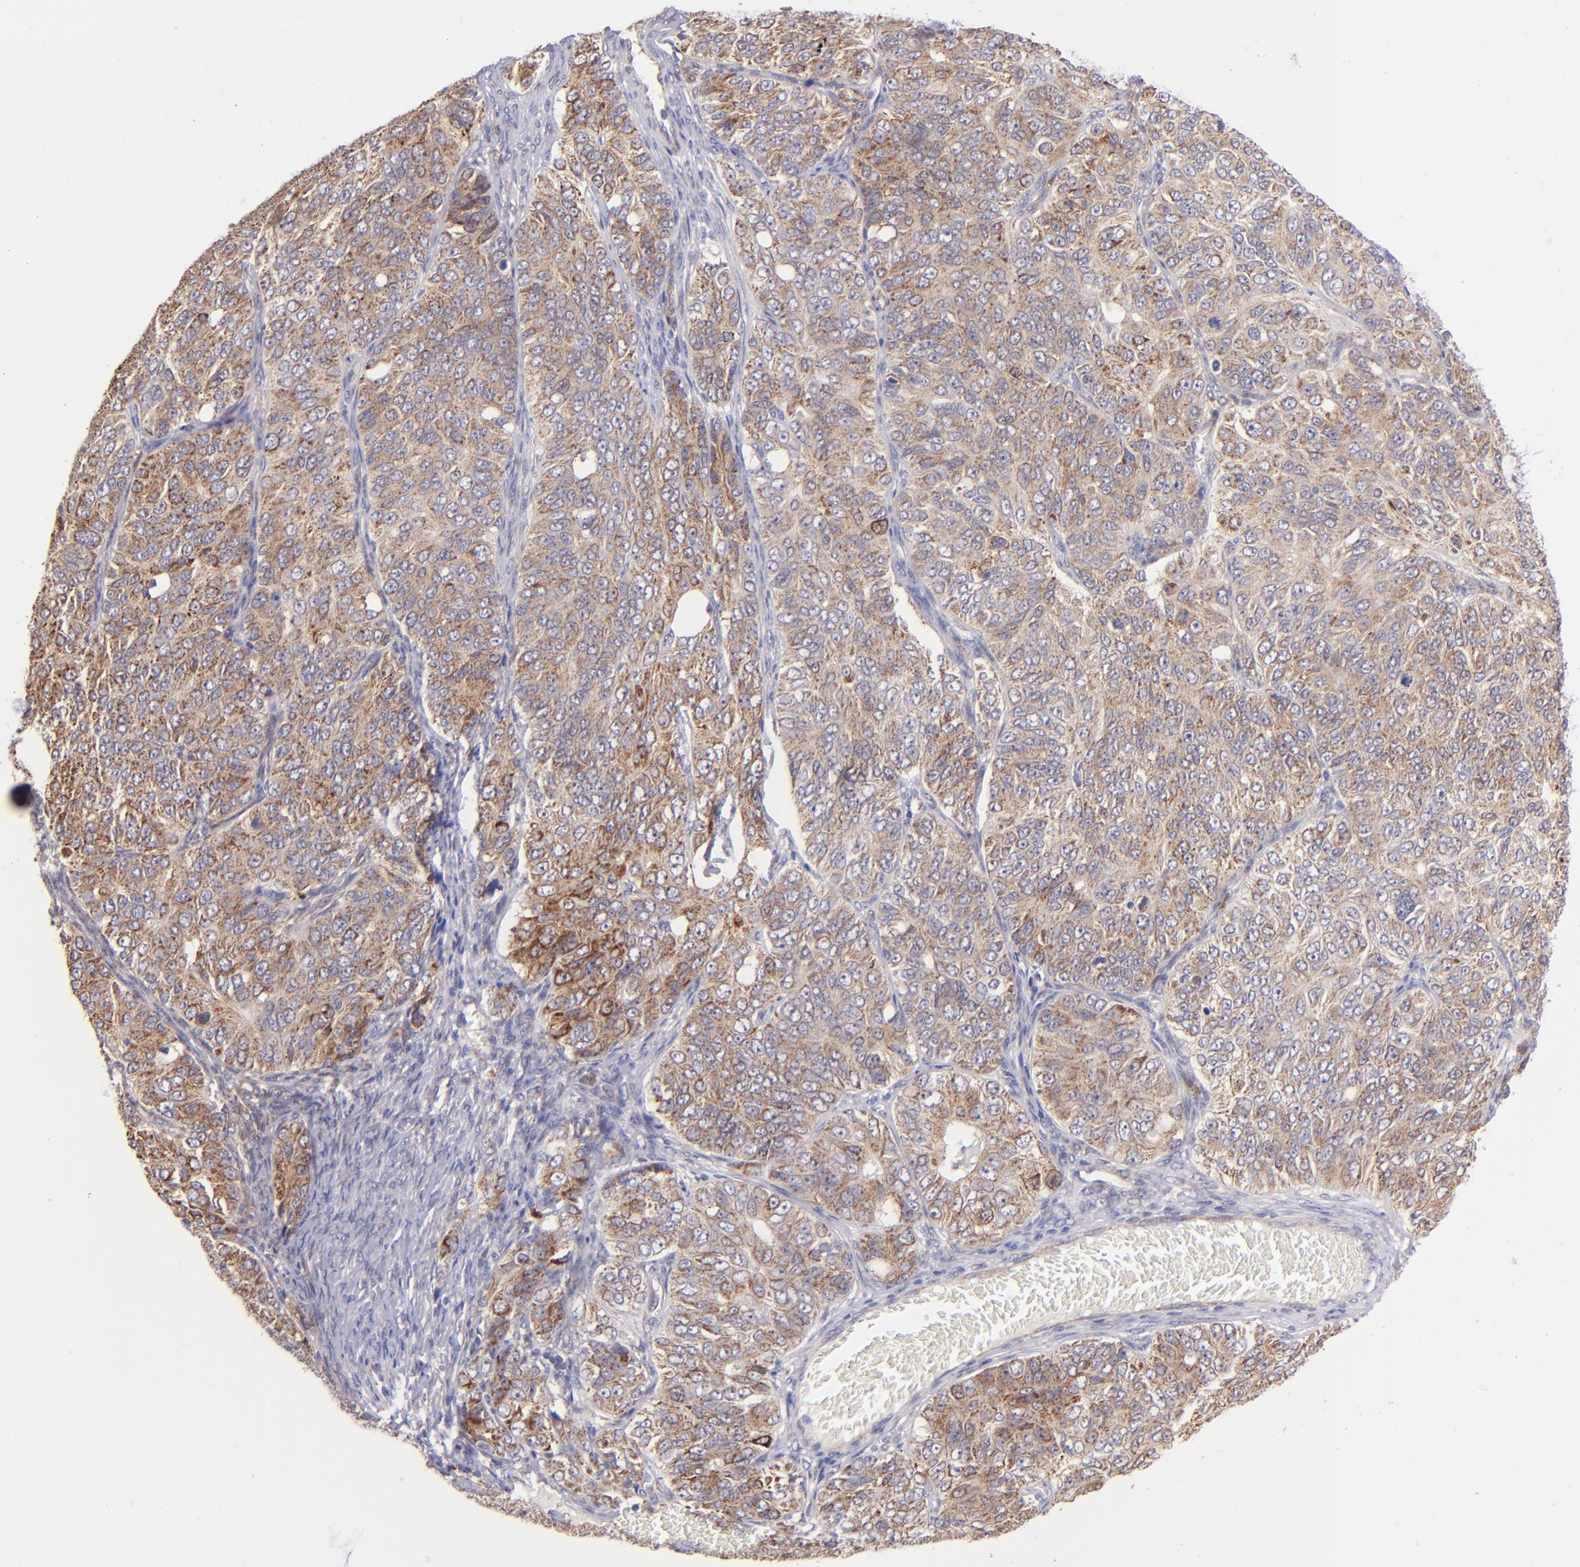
{"staining": {"intensity": "moderate", "quantity": ">75%", "location": "cytoplasmic/membranous"}, "tissue": "ovarian cancer", "cell_type": "Tumor cells", "image_type": "cancer", "snomed": [{"axis": "morphology", "description": "Carcinoma, endometroid"}, {"axis": "topography", "description": "Ovary"}], "caption": "The image displays a brown stain indicating the presence of a protein in the cytoplasmic/membranous of tumor cells in ovarian endometroid carcinoma. The staining is performed using DAB brown chromogen to label protein expression. The nuclei are counter-stained blue using hematoxylin.", "gene": "SH2D4A", "patient": {"sex": "female", "age": 51}}